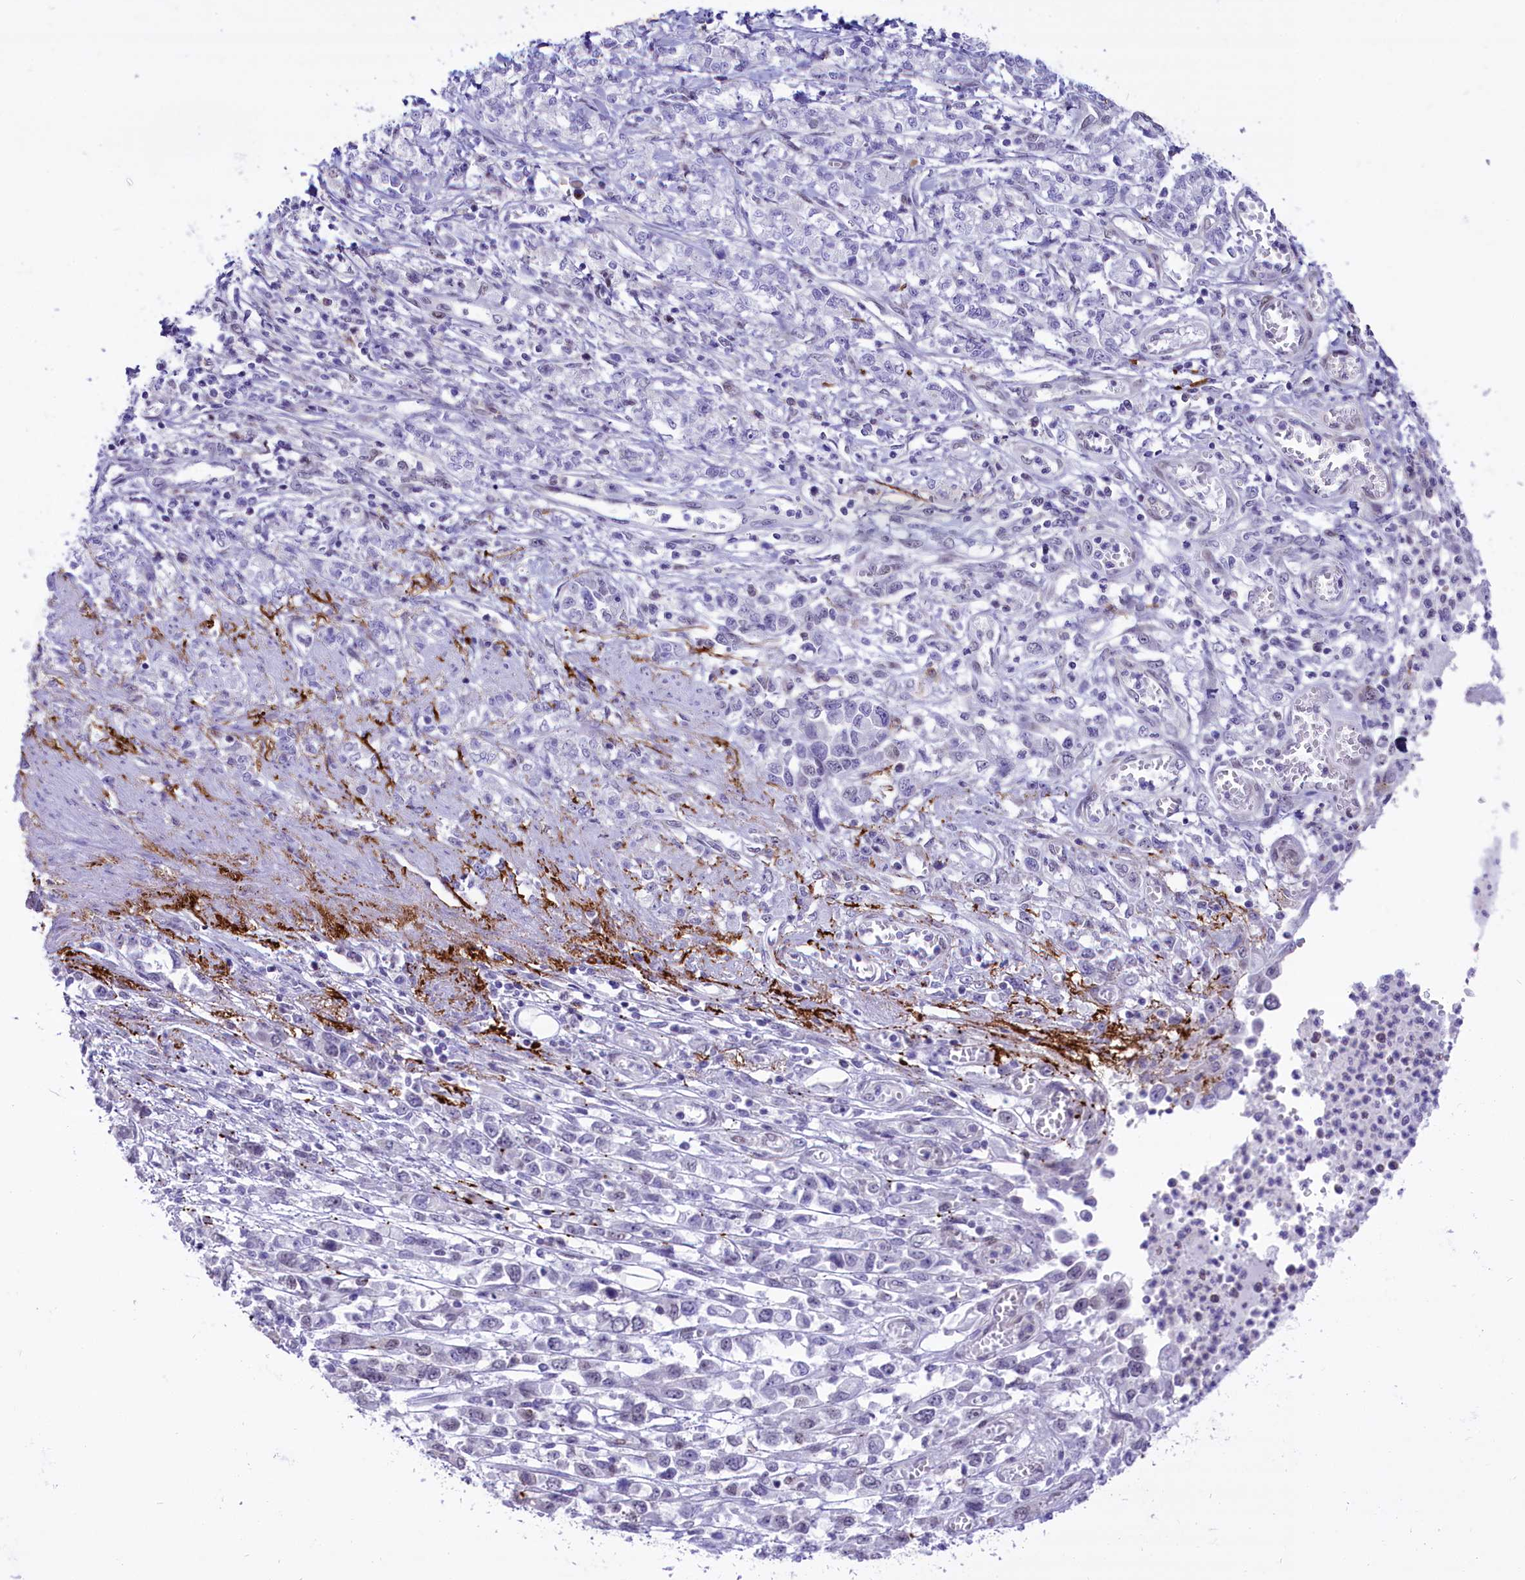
{"staining": {"intensity": "negative", "quantity": "none", "location": "none"}, "tissue": "stomach cancer", "cell_type": "Tumor cells", "image_type": "cancer", "snomed": [{"axis": "morphology", "description": "Adenocarcinoma, NOS"}, {"axis": "topography", "description": "Stomach"}], "caption": "A micrograph of human stomach adenocarcinoma is negative for staining in tumor cells.", "gene": "RPS6KB1", "patient": {"sex": "female", "age": 76}}